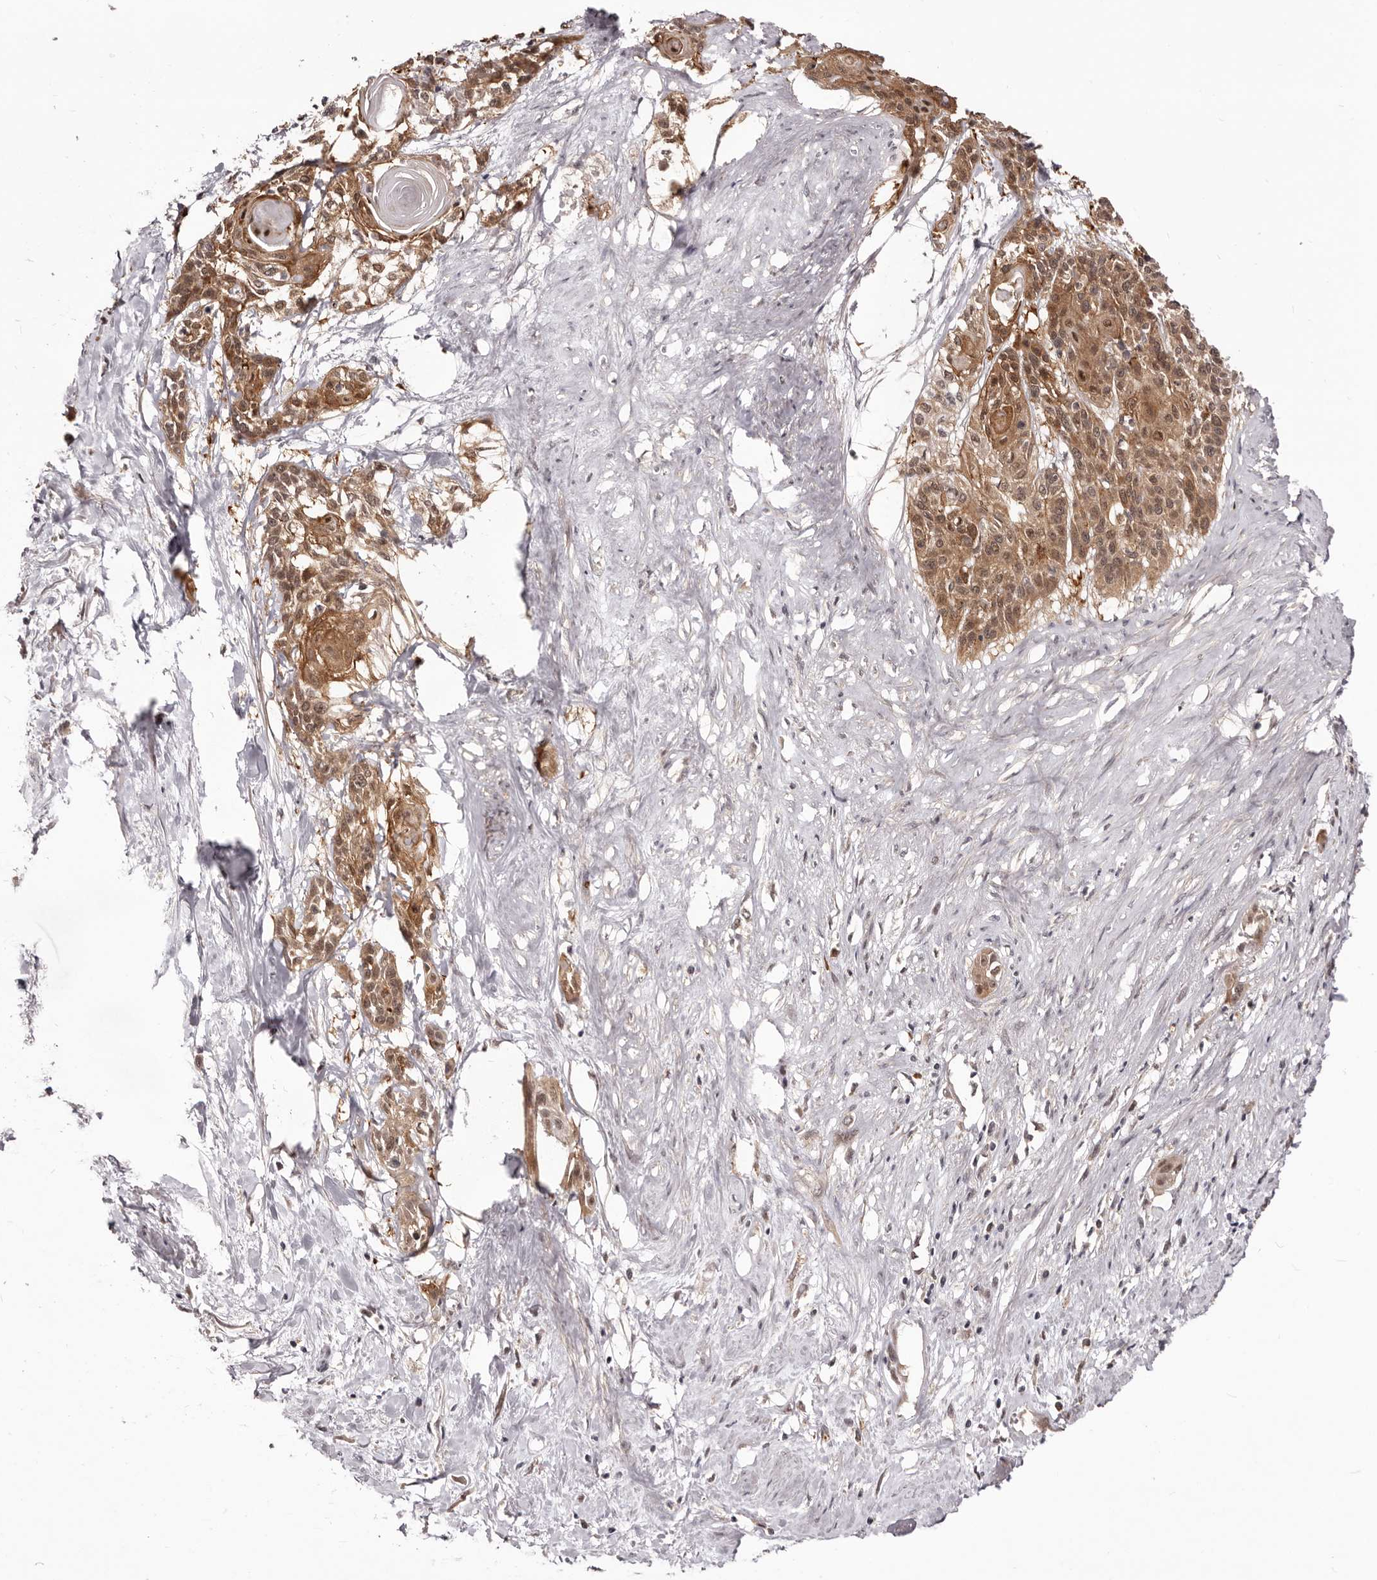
{"staining": {"intensity": "moderate", "quantity": ">75%", "location": "cytoplasmic/membranous,nuclear"}, "tissue": "cervical cancer", "cell_type": "Tumor cells", "image_type": "cancer", "snomed": [{"axis": "morphology", "description": "Squamous cell carcinoma, NOS"}, {"axis": "topography", "description": "Cervix"}], "caption": "The histopathology image reveals immunohistochemical staining of cervical cancer (squamous cell carcinoma). There is moderate cytoplasmic/membranous and nuclear positivity is seen in about >75% of tumor cells. The protein of interest is stained brown, and the nuclei are stained in blue (DAB (3,3'-diaminobenzidine) IHC with brightfield microscopy, high magnification).", "gene": "MDP1", "patient": {"sex": "female", "age": 57}}